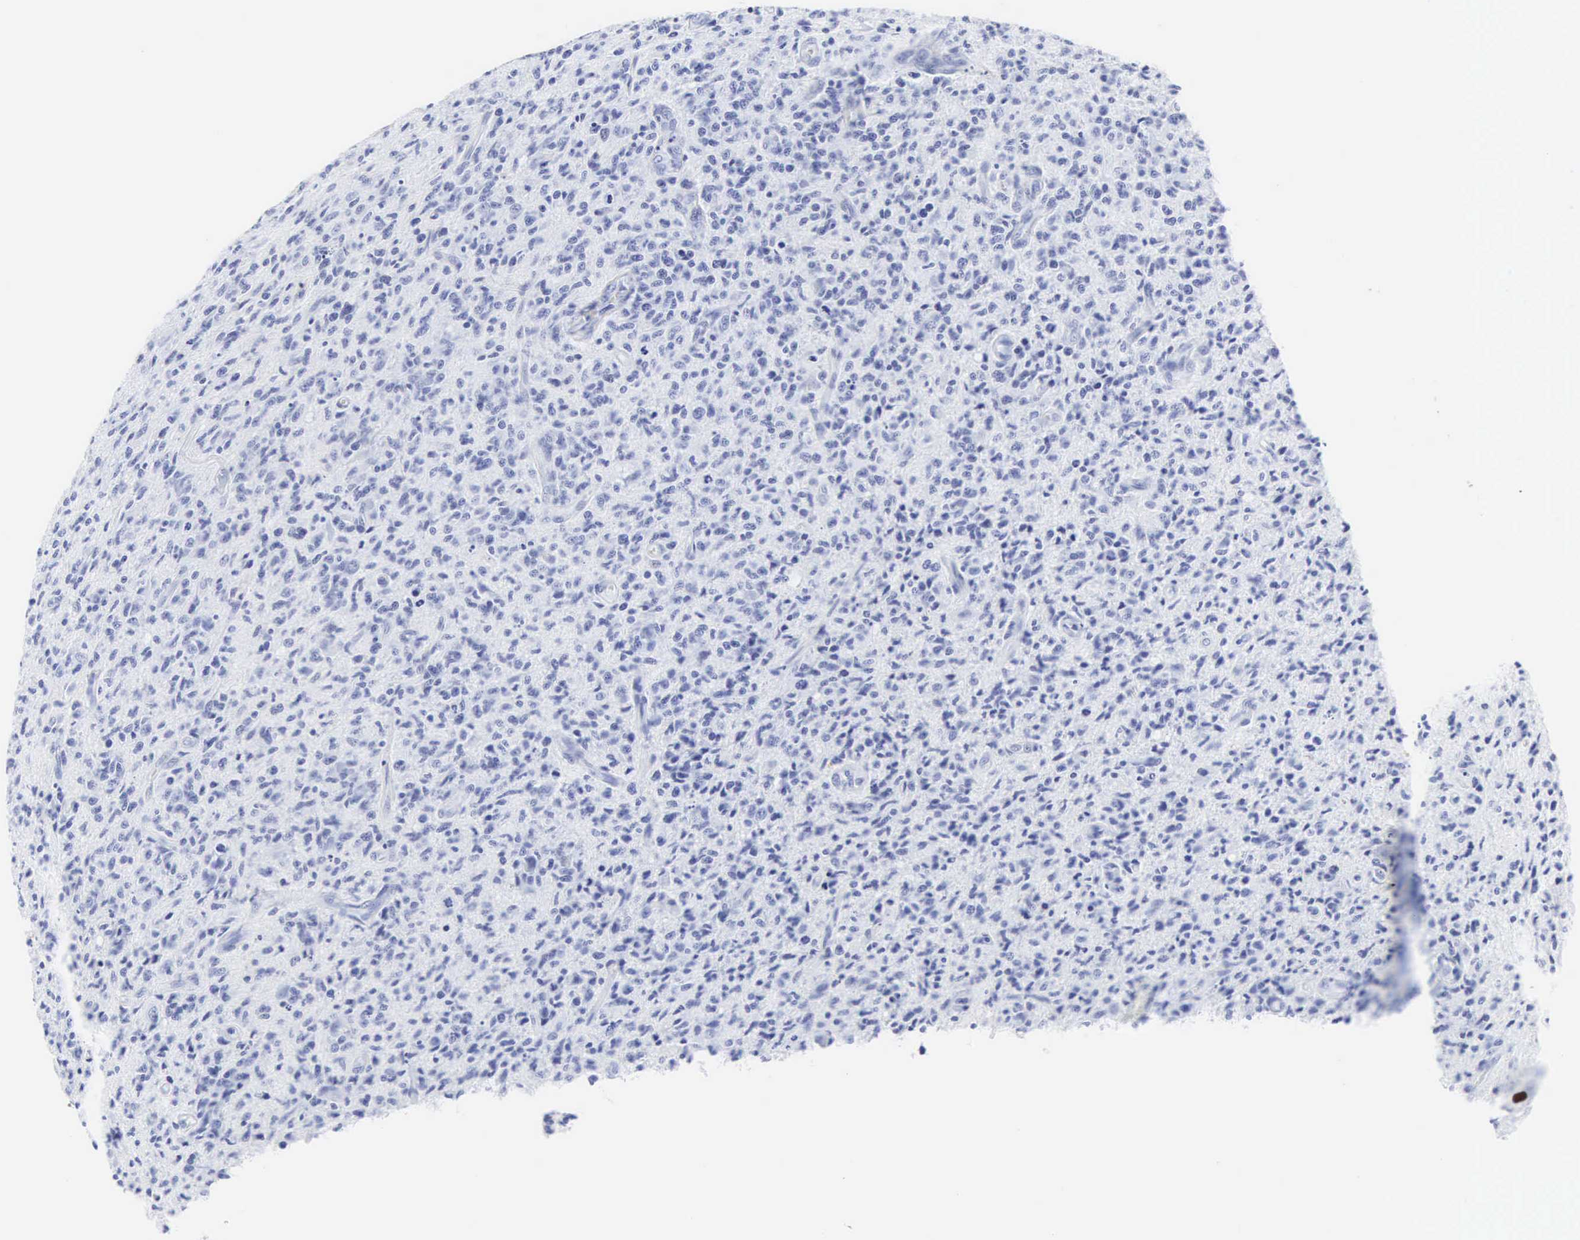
{"staining": {"intensity": "negative", "quantity": "none", "location": "none"}, "tissue": "glioma", "cell_type": "Tumor cells", "image_type": "cancer", "snomed": [{"axis": "morphology", "description": "Glioma, malignant, High grade"}, {"axis": "topography", "description": "Brain"}], "caption": "Immunohistochemistry histopathology image of neoplastic tissue: malignant glioma (high-grade) stained with DAB reveals no significant protein staining in tumor cells. Brightfield microscopy of immunohistochemistry stained with DAB (3,3'-diaminobenzidine) (brown) and hematoxylin (blue), captured at high magnification.", "gene": "CGB3", "patient": {"sex": "male", "age": 36}}